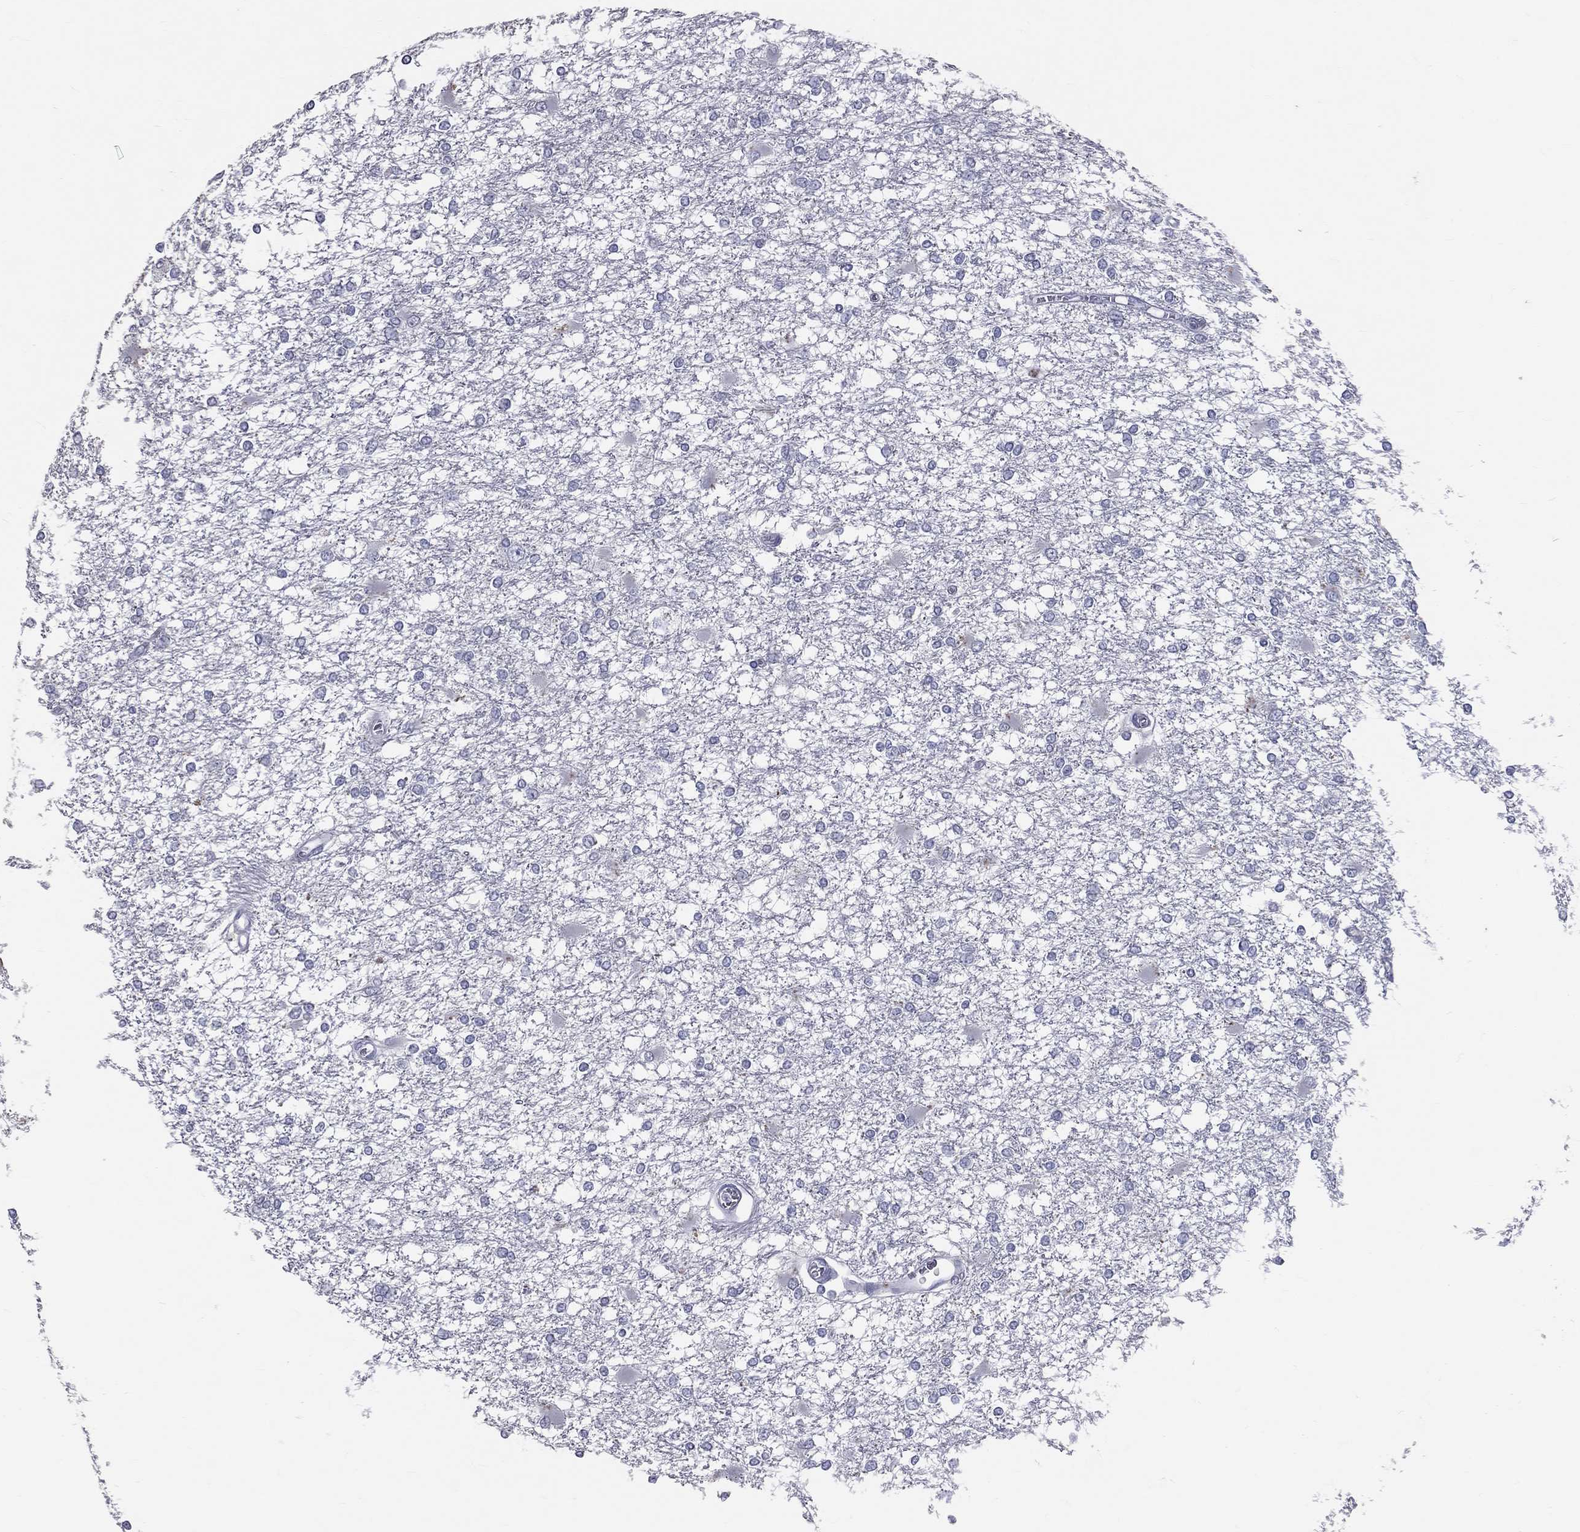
{"staining": {"intensity": "negative", "quantity": "none", "location": "none"}, "tissue": "glioma", "cell_type": "Tumor cells", "image_type": "cancer", "snomed": [{"axis": "morphology", "description": "Glioma, malignant, High grade"}, {"axis": "topography", "description": "Cerebral cortex"}], "caption": "Tumor cells show no significant protein expression in glioma. (DAB (3,3'-diaminobenzidine) immunohistochemistry (IHC) with hematoxylin counter stain).", "gene": "TFPI2", "patient": {"sex": "male", "age": 79}}